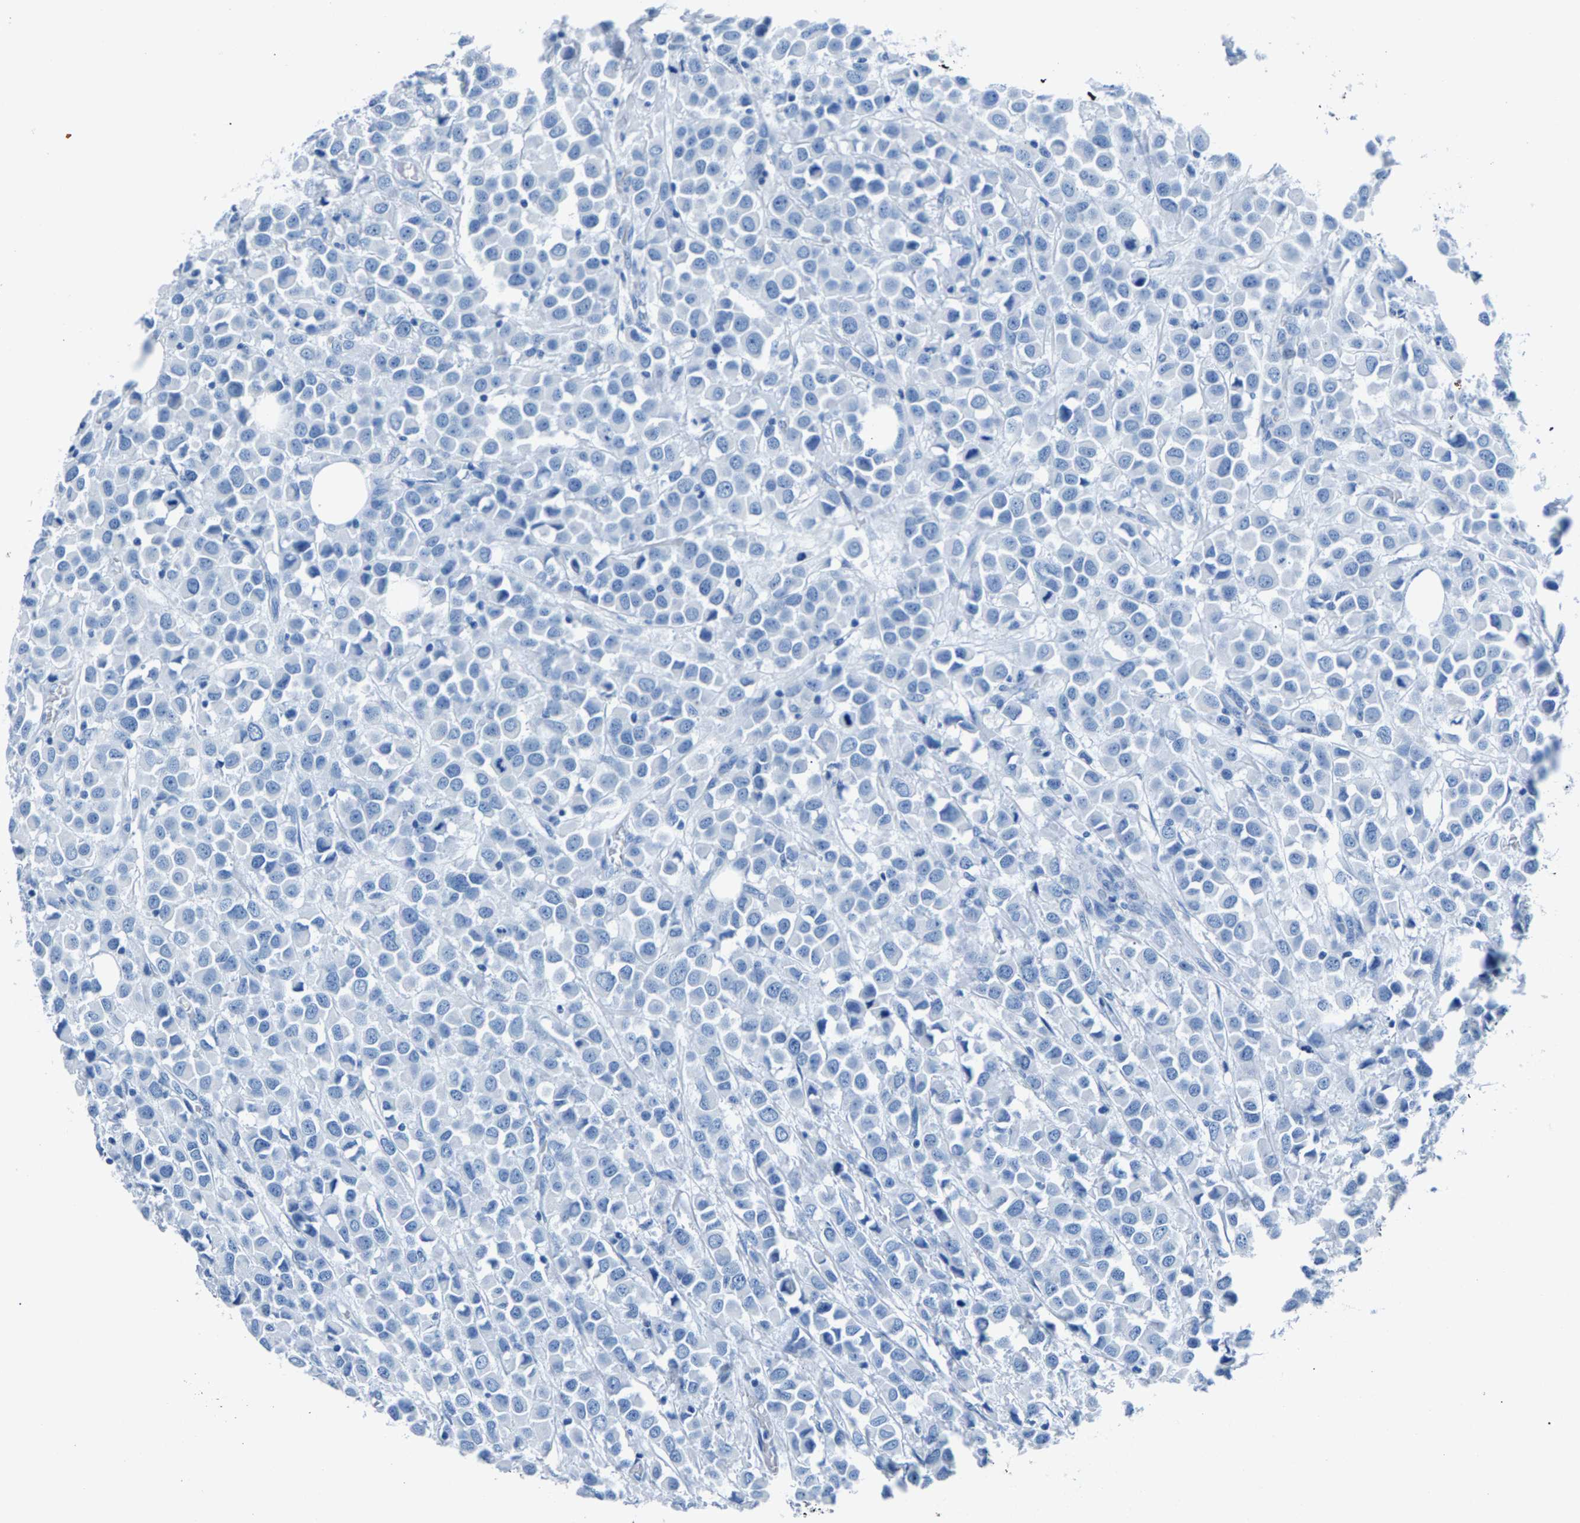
{"staining": {"intensity": "negative", "quantity": "none", "location": "none"}, "tissue": "breast cancer", "cell_type": "Tumor cells", "image_type": "cancer", "snomed": [{"axis": "morphology", "description": "Duct carcinoma"}, {"axis": "topography", "description": "Breast"}], "caption": "An immunohistochemistry micrograph of breast invasive ductal carcinoma is shown. There is no staining in tumor cells of breast invasive ductal carcinoma. (DAB (3,3'-diaminobenzidine) immunohistochemistry with hematoxylin counter stain).", "gene": "CPS1", "patient": {"sex": "female", "age": 61}}